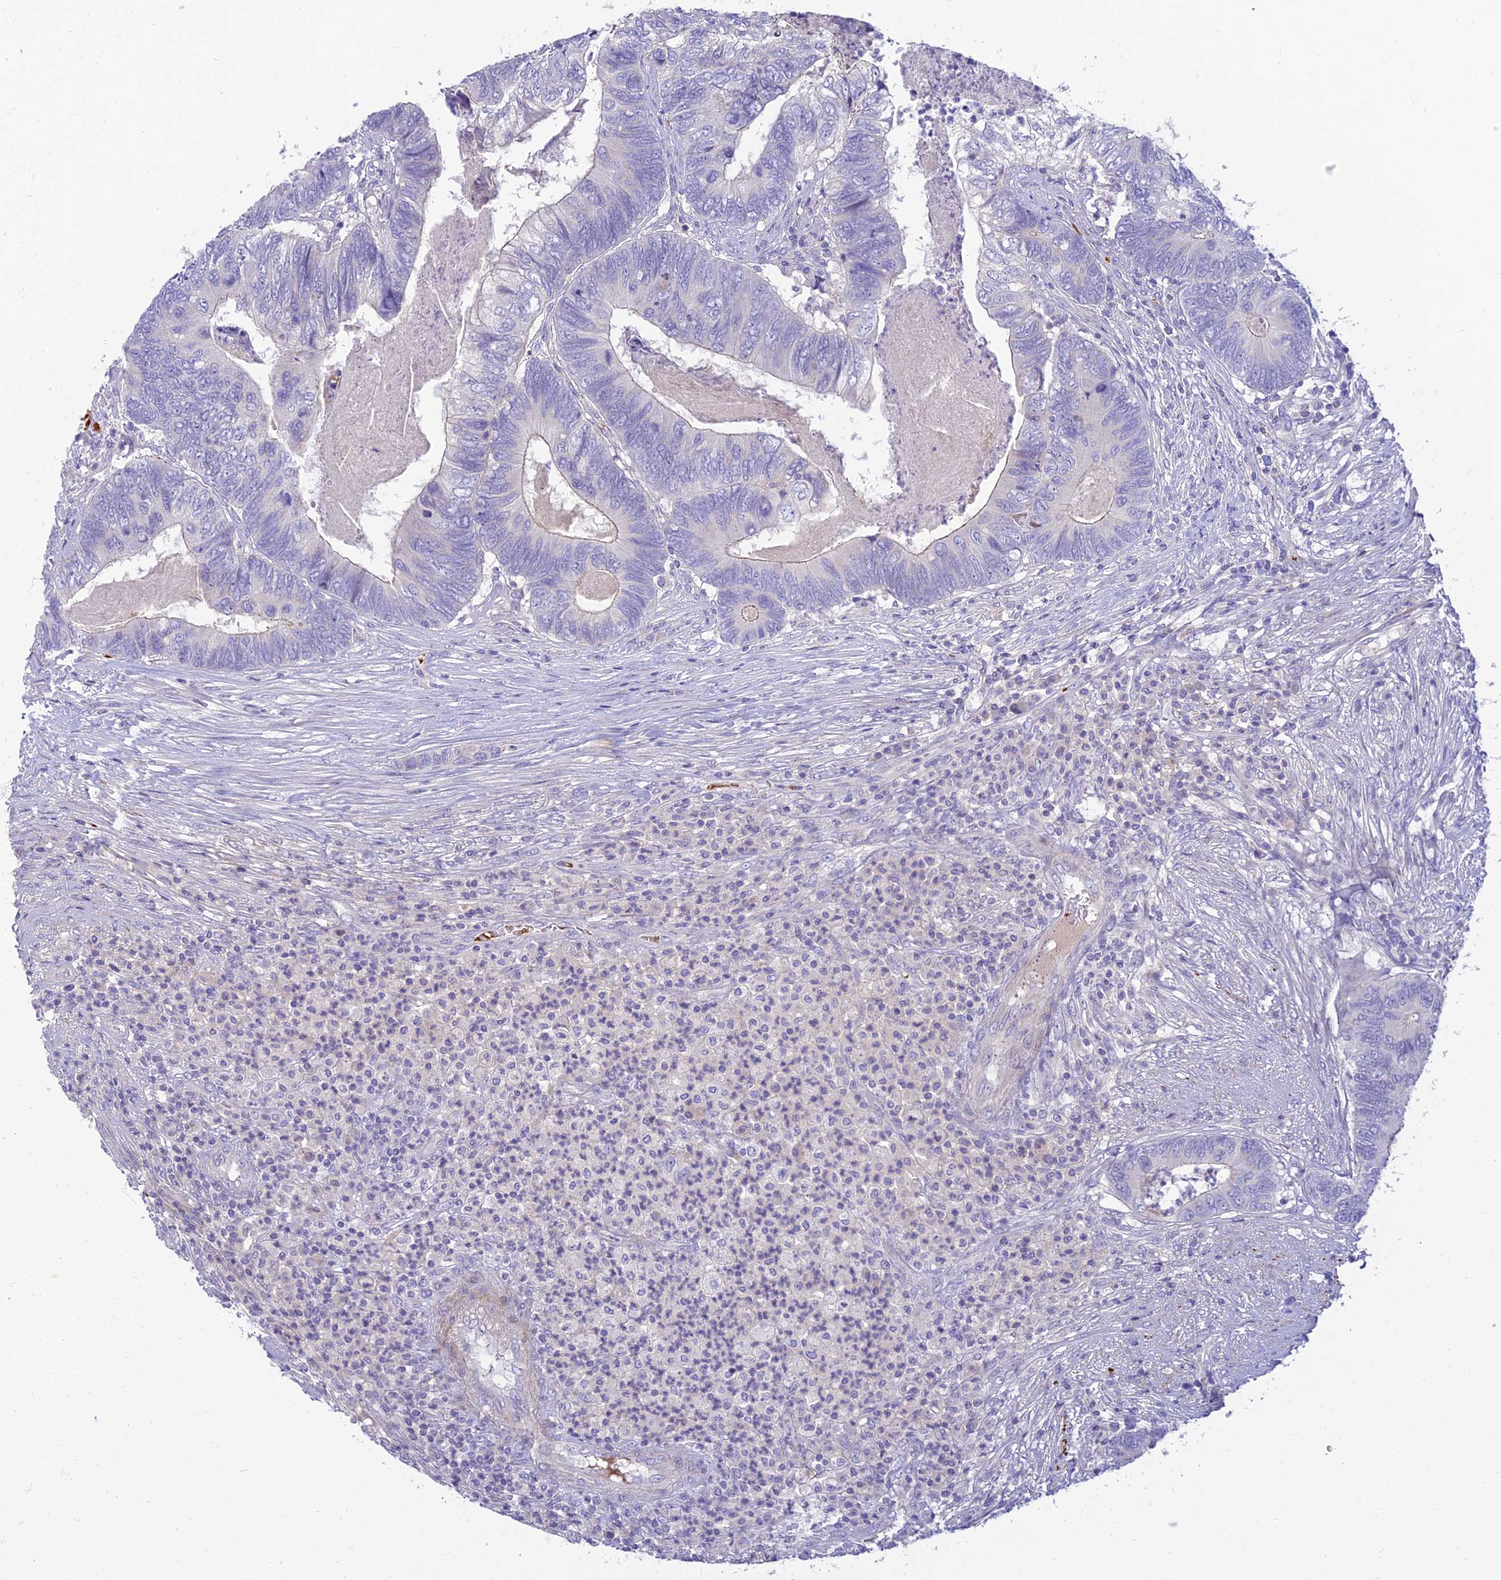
{"staining": {"intensity": "negative", "quantity": "none", "location": "none"}, "tissue": "colorectal cancer", "cell_type": "Tumor cells", "image_type": "cancer", "snomed": [{"axis": "morphology", "description": "Adenocarcinoma, NOS"}, {"axis": "topography", "description": "Colon"}], "caption": "The IHC photomicrograph has no significant positivity in tumor cells of colorectal cancer (adenocarcinoma) tissue.", "gene": "CLIP4", "patient": {"sex": "female", "age": 67}}